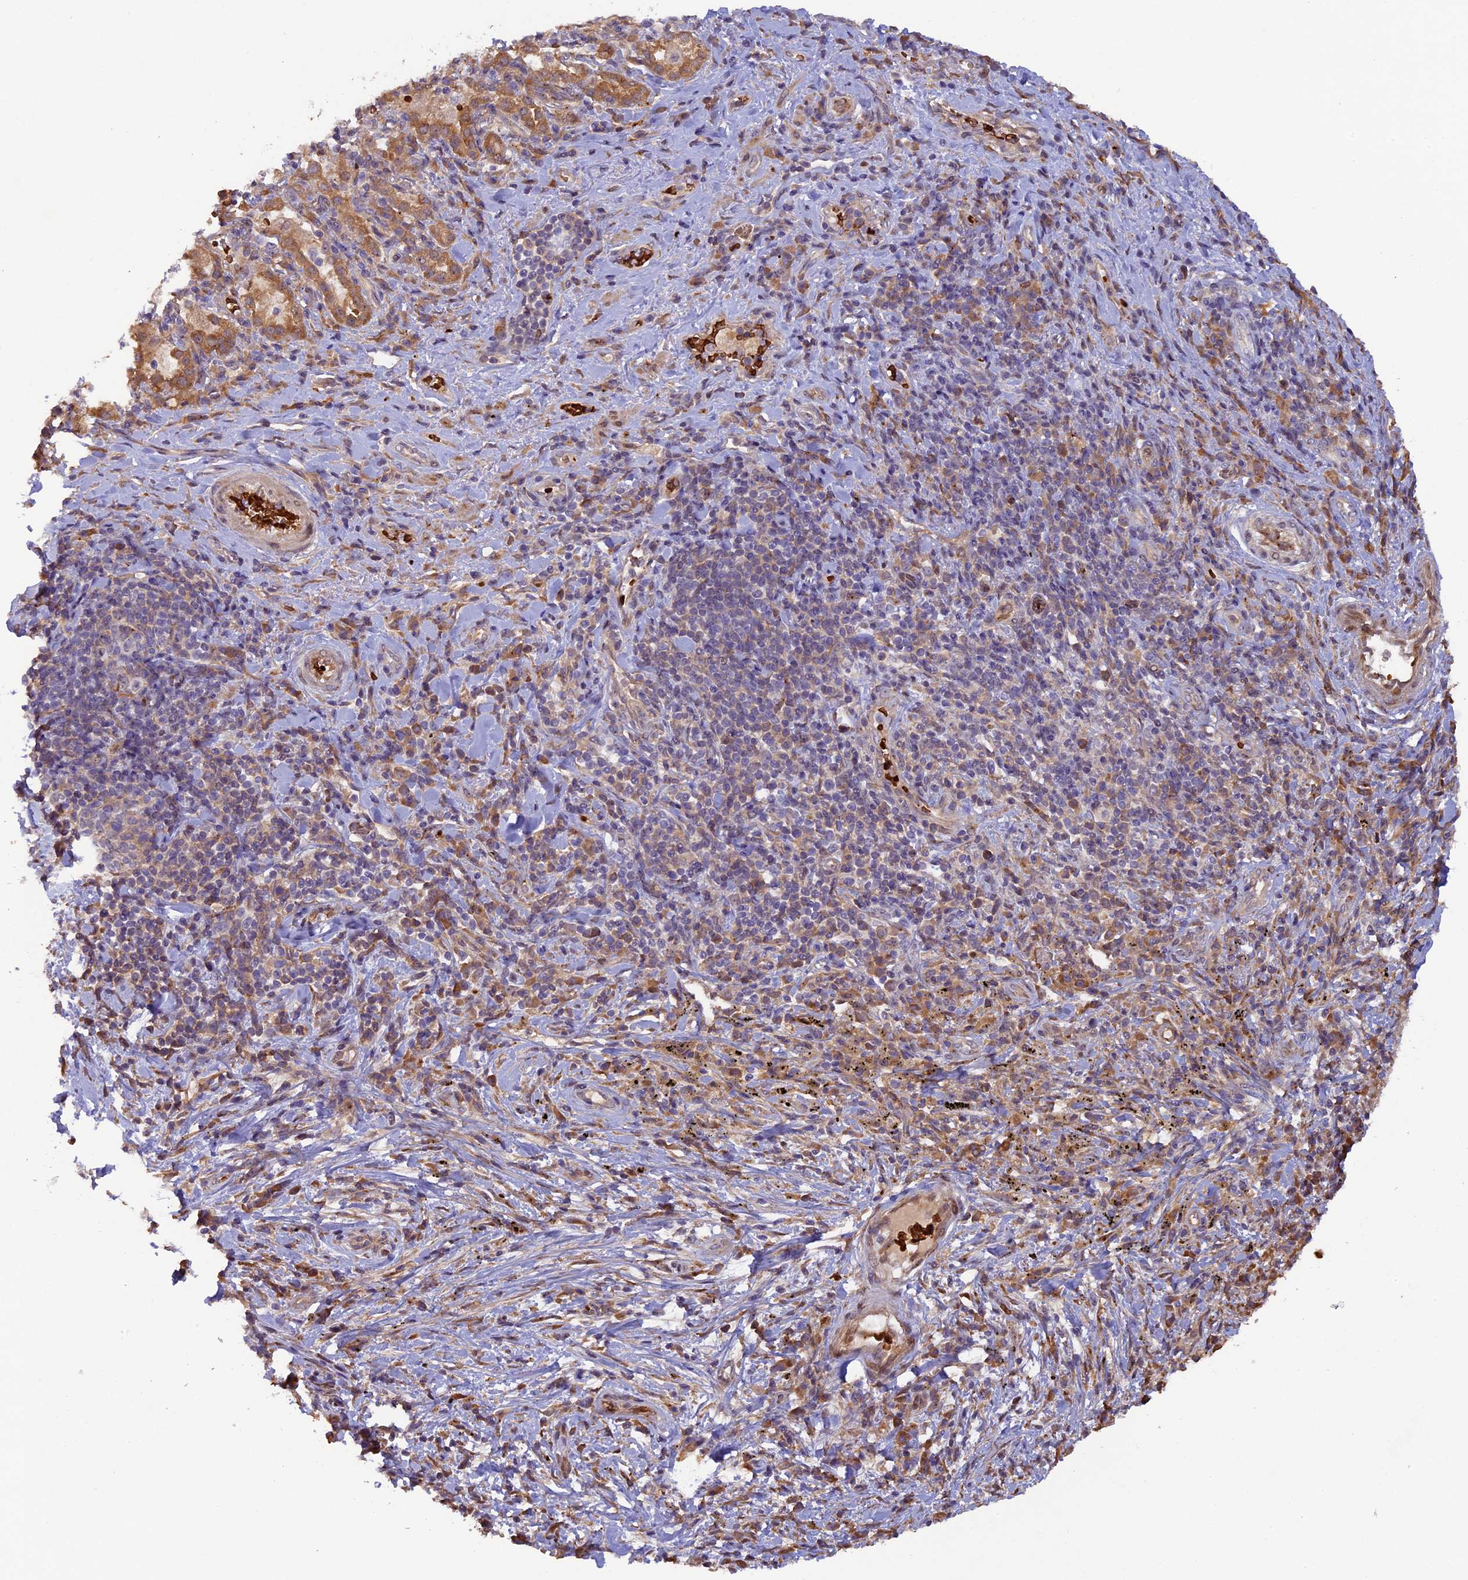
{"staining": {"intensity": "negative", "quantity": "none", "location": "none"}, "tissue": "adipose tissue", "cell_type": "Adipocytes", "image_type": "normal", "snomed": [{"axis": "morphology", "description": "Normal tissue, NOS"}, {"axis": "morphology", "description": "Squamous cell carcinoma, NOS"}, {"axis": "topography", "description": "Bronchus"}, {"axis": "topography", "description": "Lung"}], "caption": "The image displays no staining of adipocytes in unremarkable adipose tissue. (Stains: DAB immunohistochemistry (IHC) with hematoxylin counter stain, Microscopy: brightfield microscopy at high magnification).", "gene": "CCDC9B", "patient": {"sex": "male", "age": 64}}